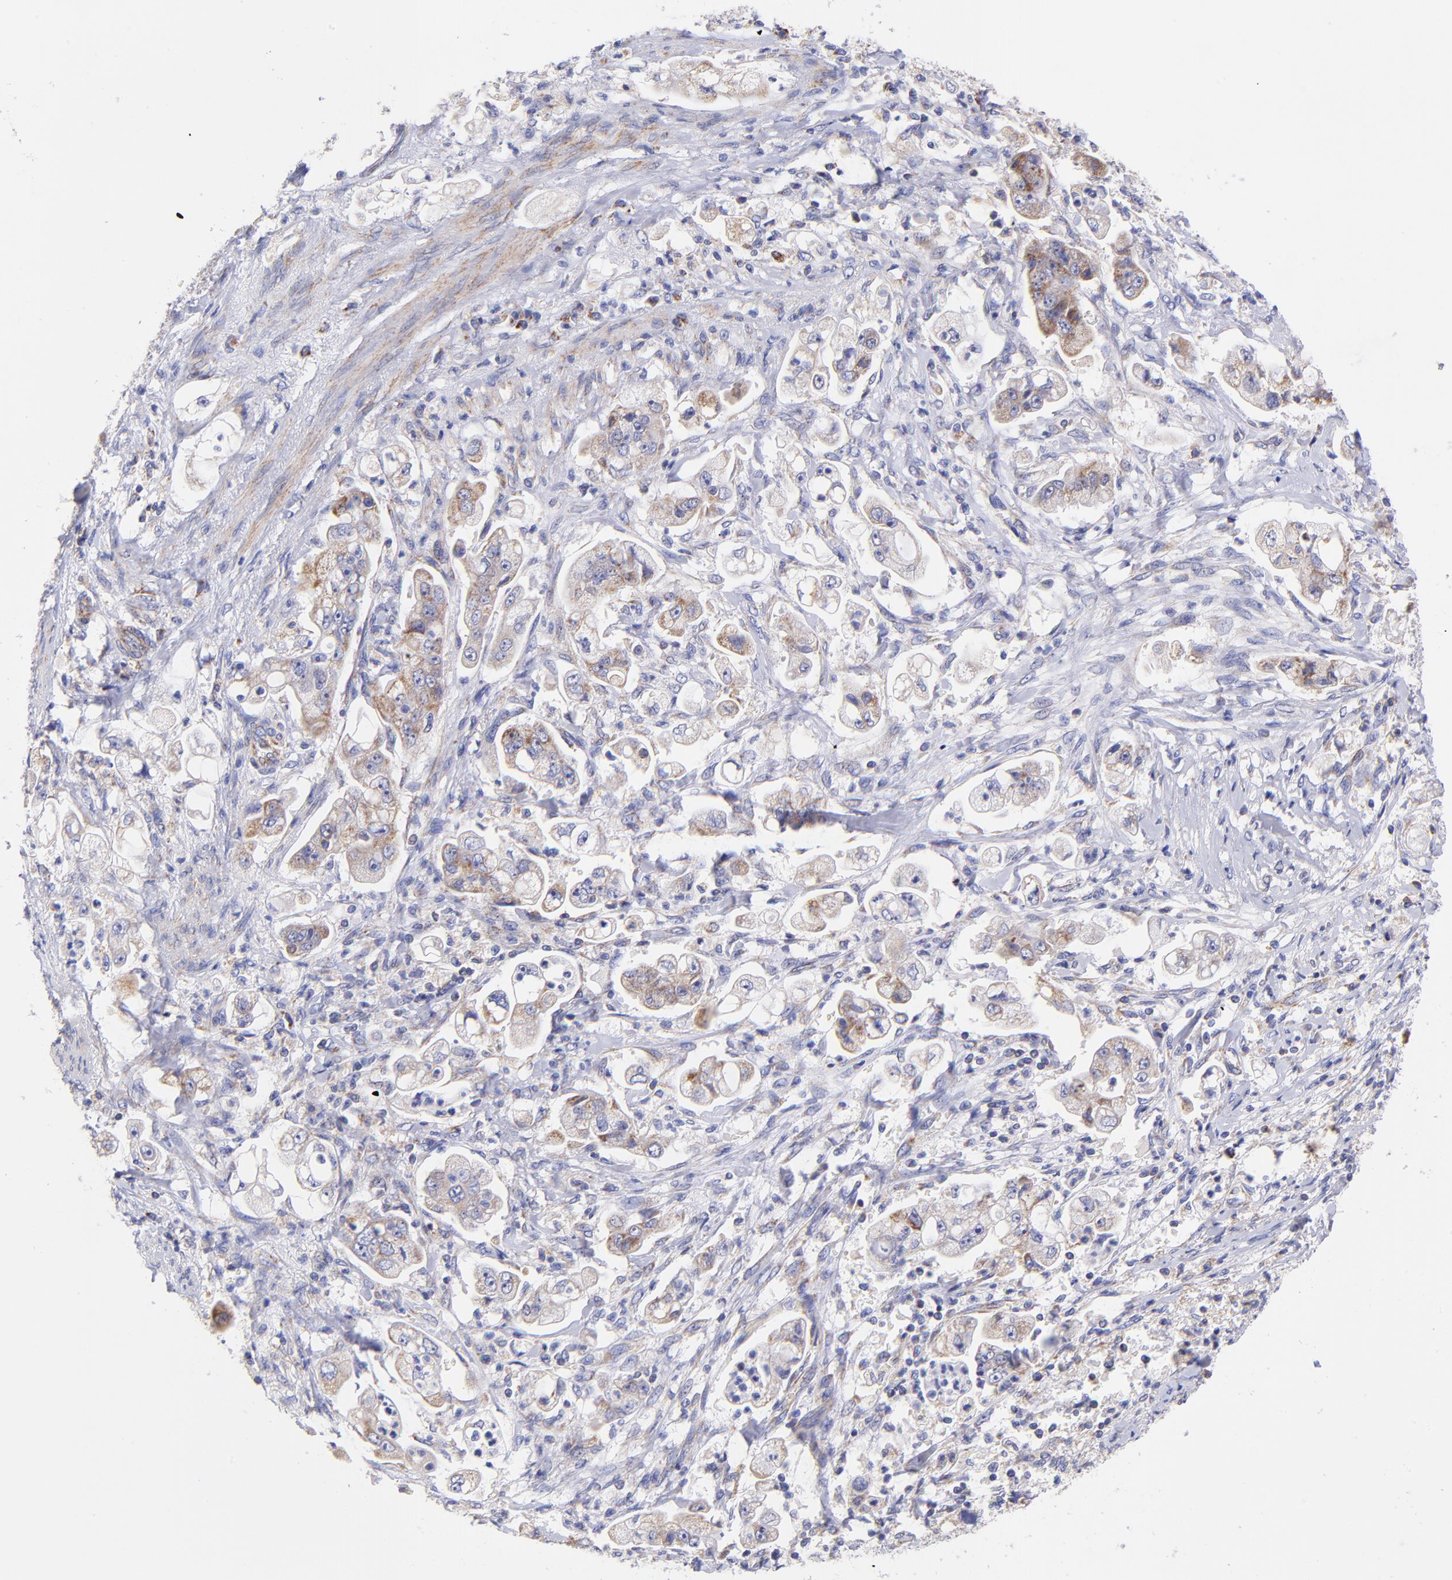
{"staining": {"intensity": "moderate", "quantity": "25%-75%", "location": "cytoplasmic/membranous"}, "tissue": "stomach cancer", "cell_type": "Tumor cells", "image_type": "cancer", "snomed": [{"axis": "morphology", "description": "Adenocarcinoma, NOS"}, {"axis": "topography", "description": "Stomach"}], "caption": "Protein expression by immunohistochemistry (IHC) exhibits moderate cytoplasmic/membranous staining in about 25%-75% of tumor cells in stomach adenocarcinoma.", "gene": "NDUFB7", "patient": {"sex": "male", "age": 62}}